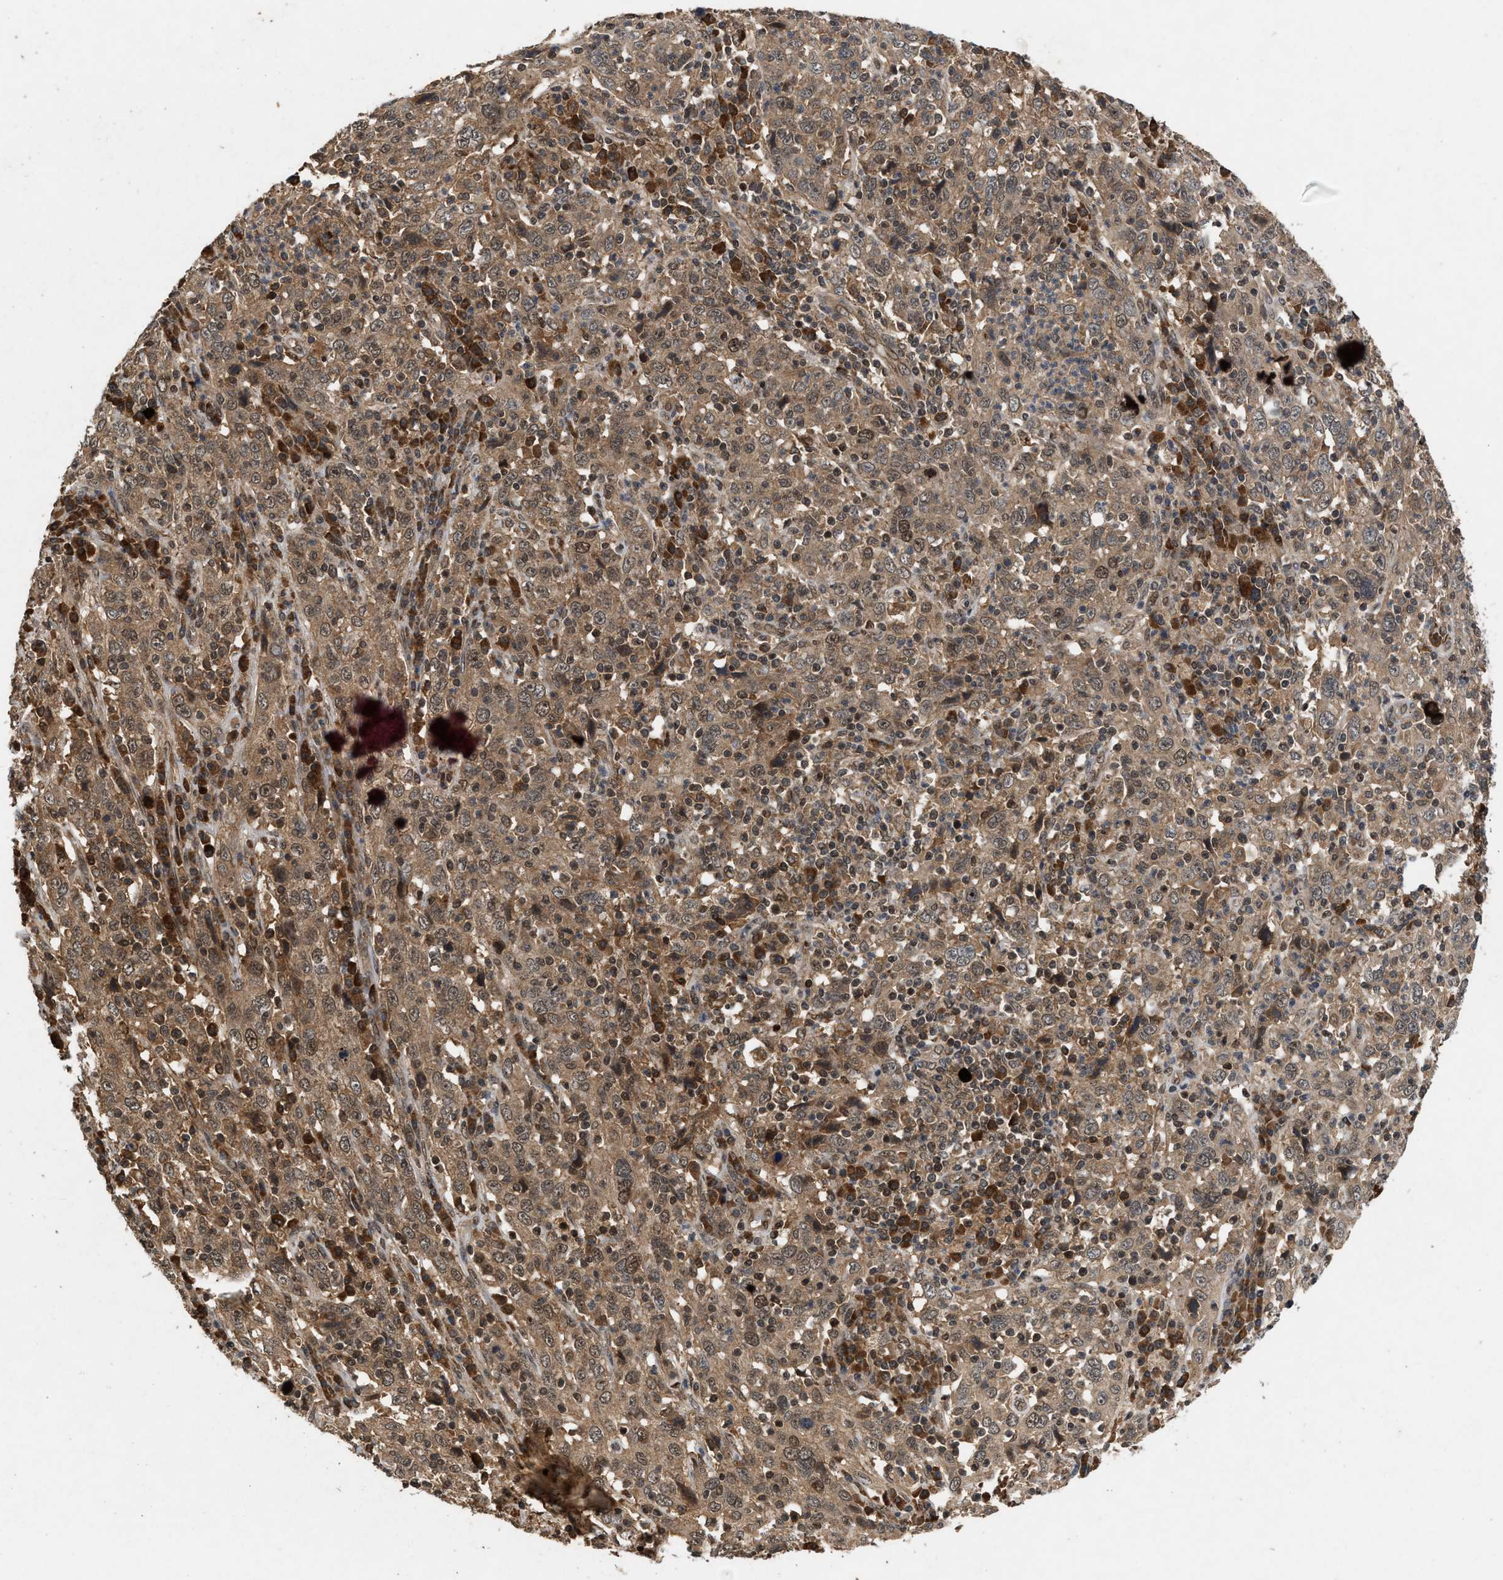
{"staining": {"intensity": "moderate", "quantity": ">75%", "location": "cytoplasmic/membranous,nuclear"}, "tissue": "cervical cancer", "cell_type": "Tumor cells", "image_type": "cancer", "snomed": [{"axis": "morphology", "description": "Squamous cell carcinoma, NOS"}, {"axis": "topography", "description": "Cervix"}], "caption": "Protein staining reveals moderate cytoplasmic/membranous and nuclear expression in approximately >75% of tumor cells in squamous cell carcinoma (cervical).", "gene": "RUSC2", "patient": {"sex": "female", "age": 46}}